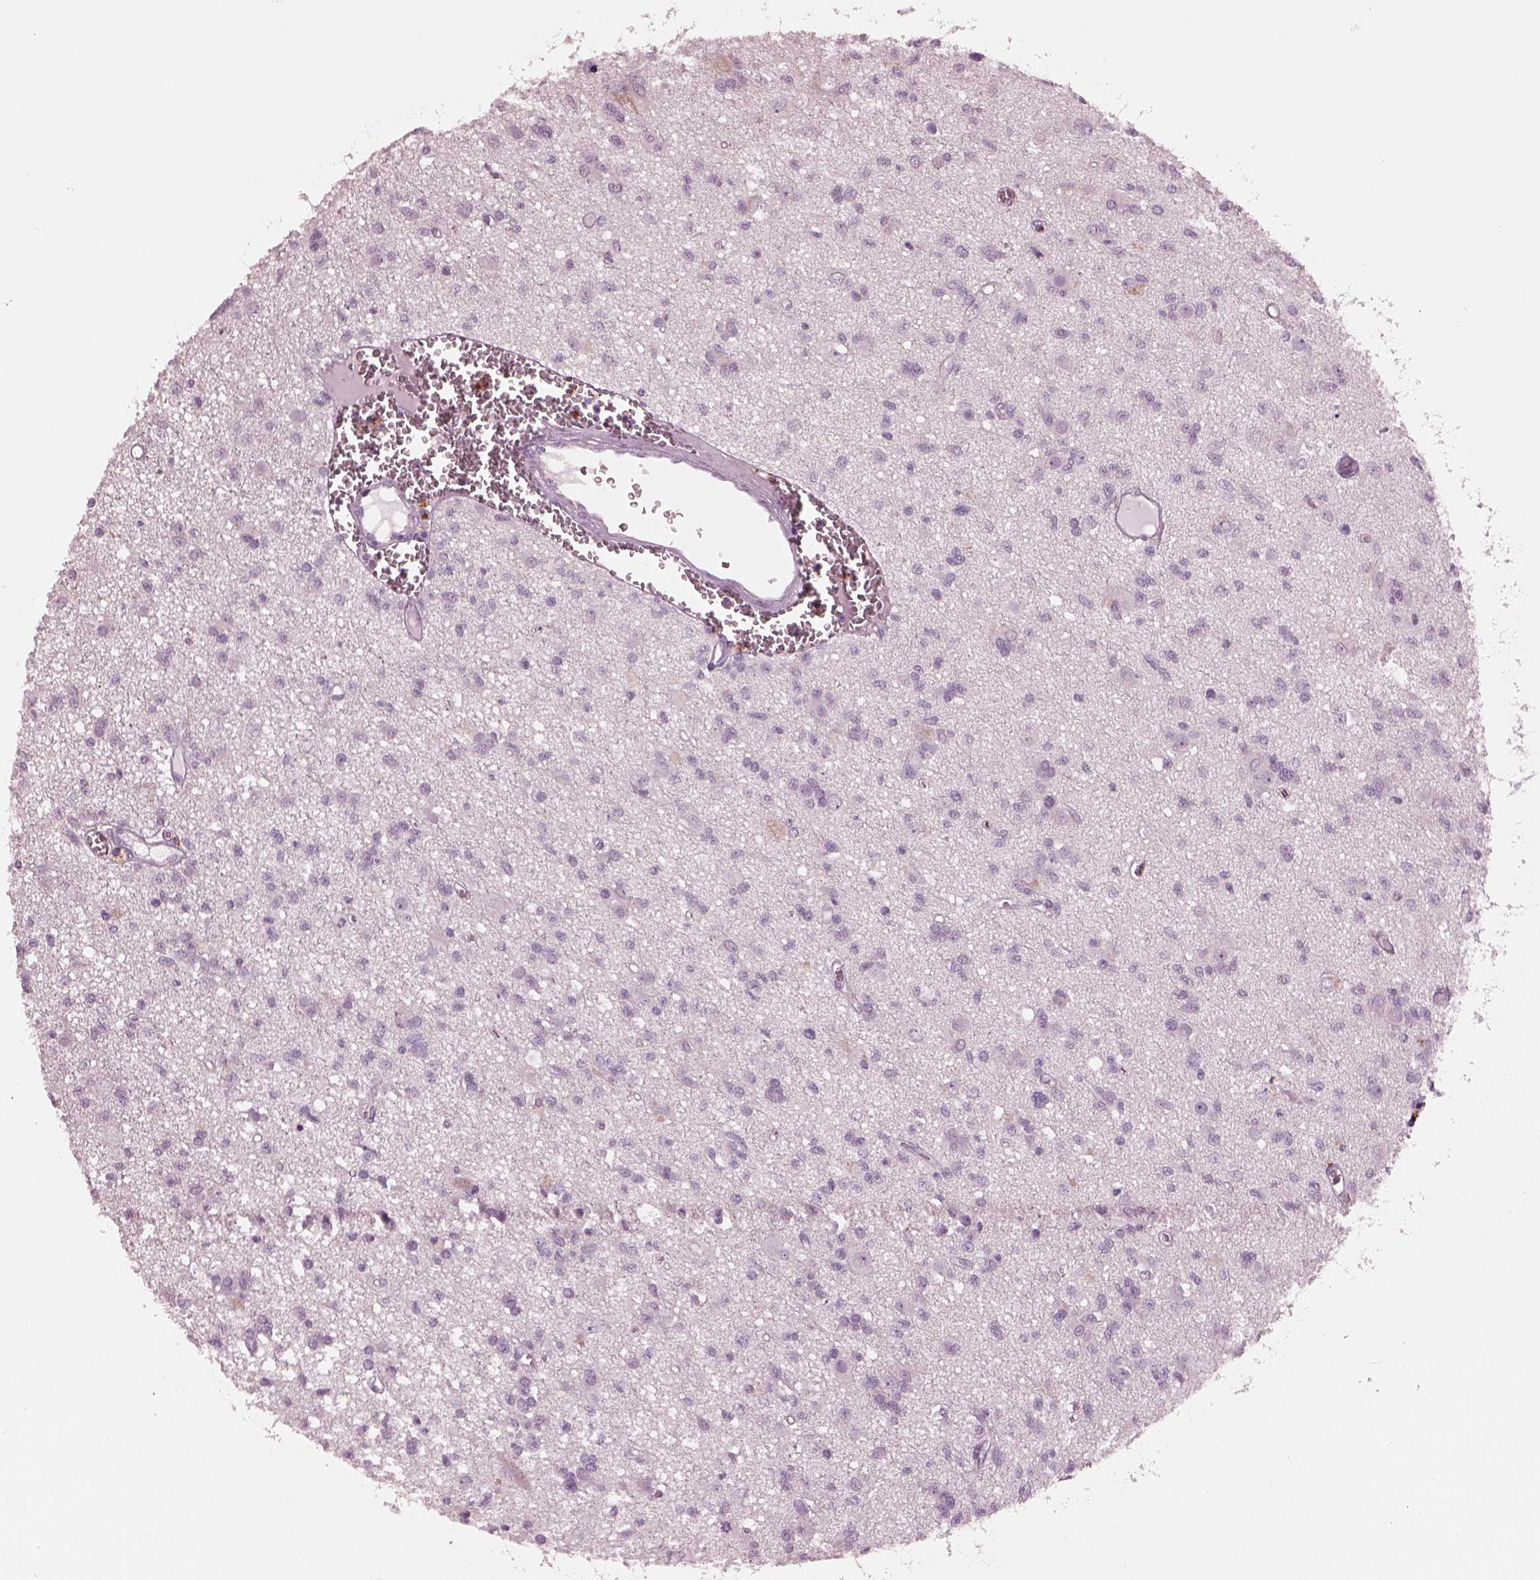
{"staining": {"intensity": "negative", "quantity": "none", "location": "none"}, "tissue": "glioma", "cell_type": "Tumor cells", "image_type": "cancer", "snomed": [{"axis": "morphology", "description": "Glioma, malignant, Low grade"}, {"axis": "topography", "description": "Brain"}], "caption": "Glioma was stained to show a protein in brown. There is no significant expression in tumor cells. The staining was performed using DAB (3,3'-diaminobenzidine) to visualize the protein expression in brown, while the nuclei were stained in blue with hematoxylin (Magnification: 20x).", "gene": "SLAMF8", "patient": {"sex": "male", "age": 64}}